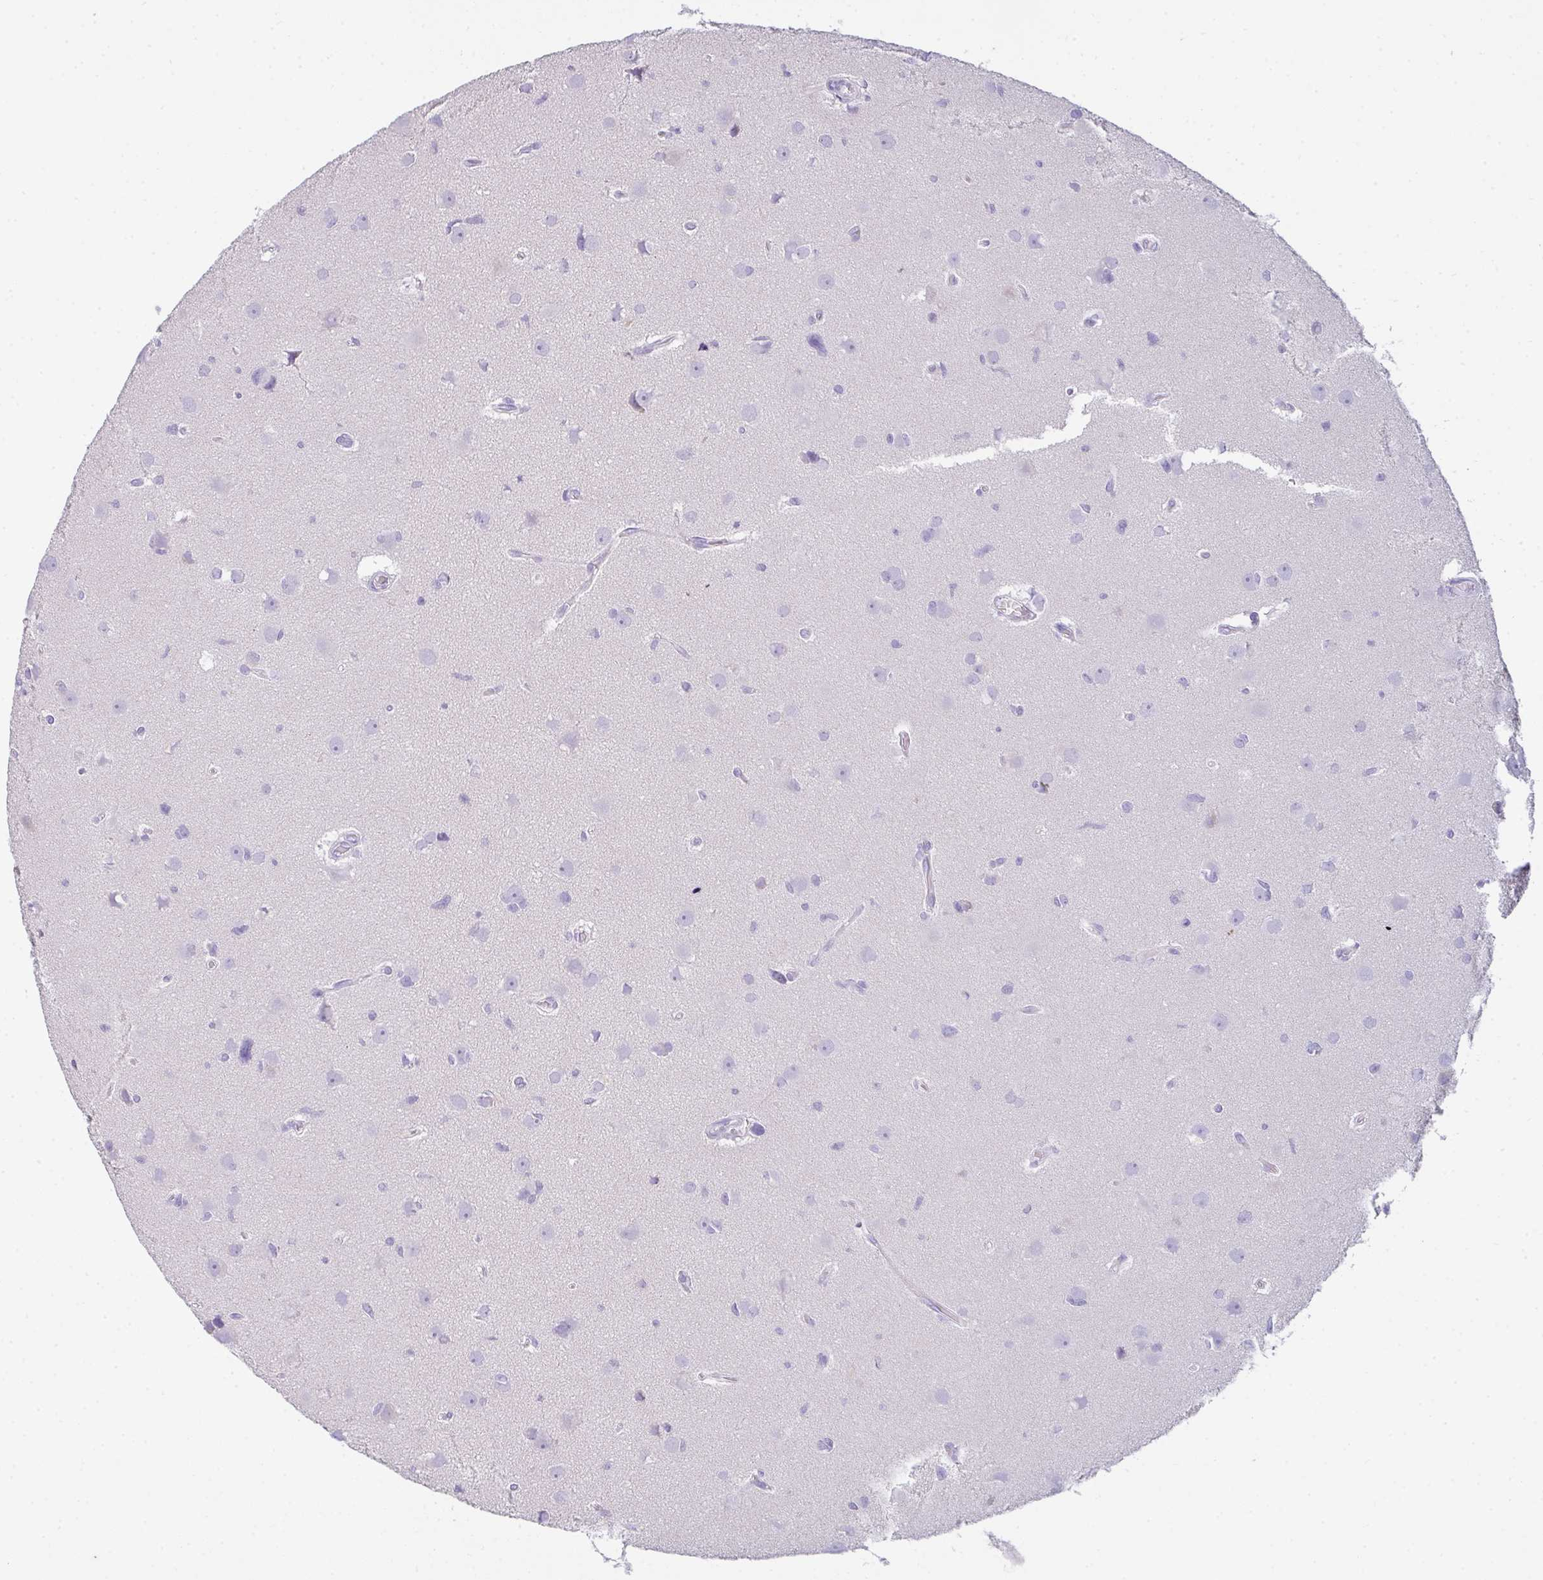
{"staining": {"intensity": "negative", "quantity": "none", "location": "none"}, "tissue": "glioma", "cell_type": "Tumor cells", "image_type": "cancer", "snomed": [{"axis": "morphology", "description": "Glioma, malignant, High grade"}, {"axis": "topography", "description": "Brain"}], "caption": "A high-resolution micrograph shows immunohistochemistry (IHC) staining of high-grade glioma (malignant), which demonstrates no significant staining in tumor cells.", "gene": "COX7B", "patient": {"sex": "male", "age": 23}}